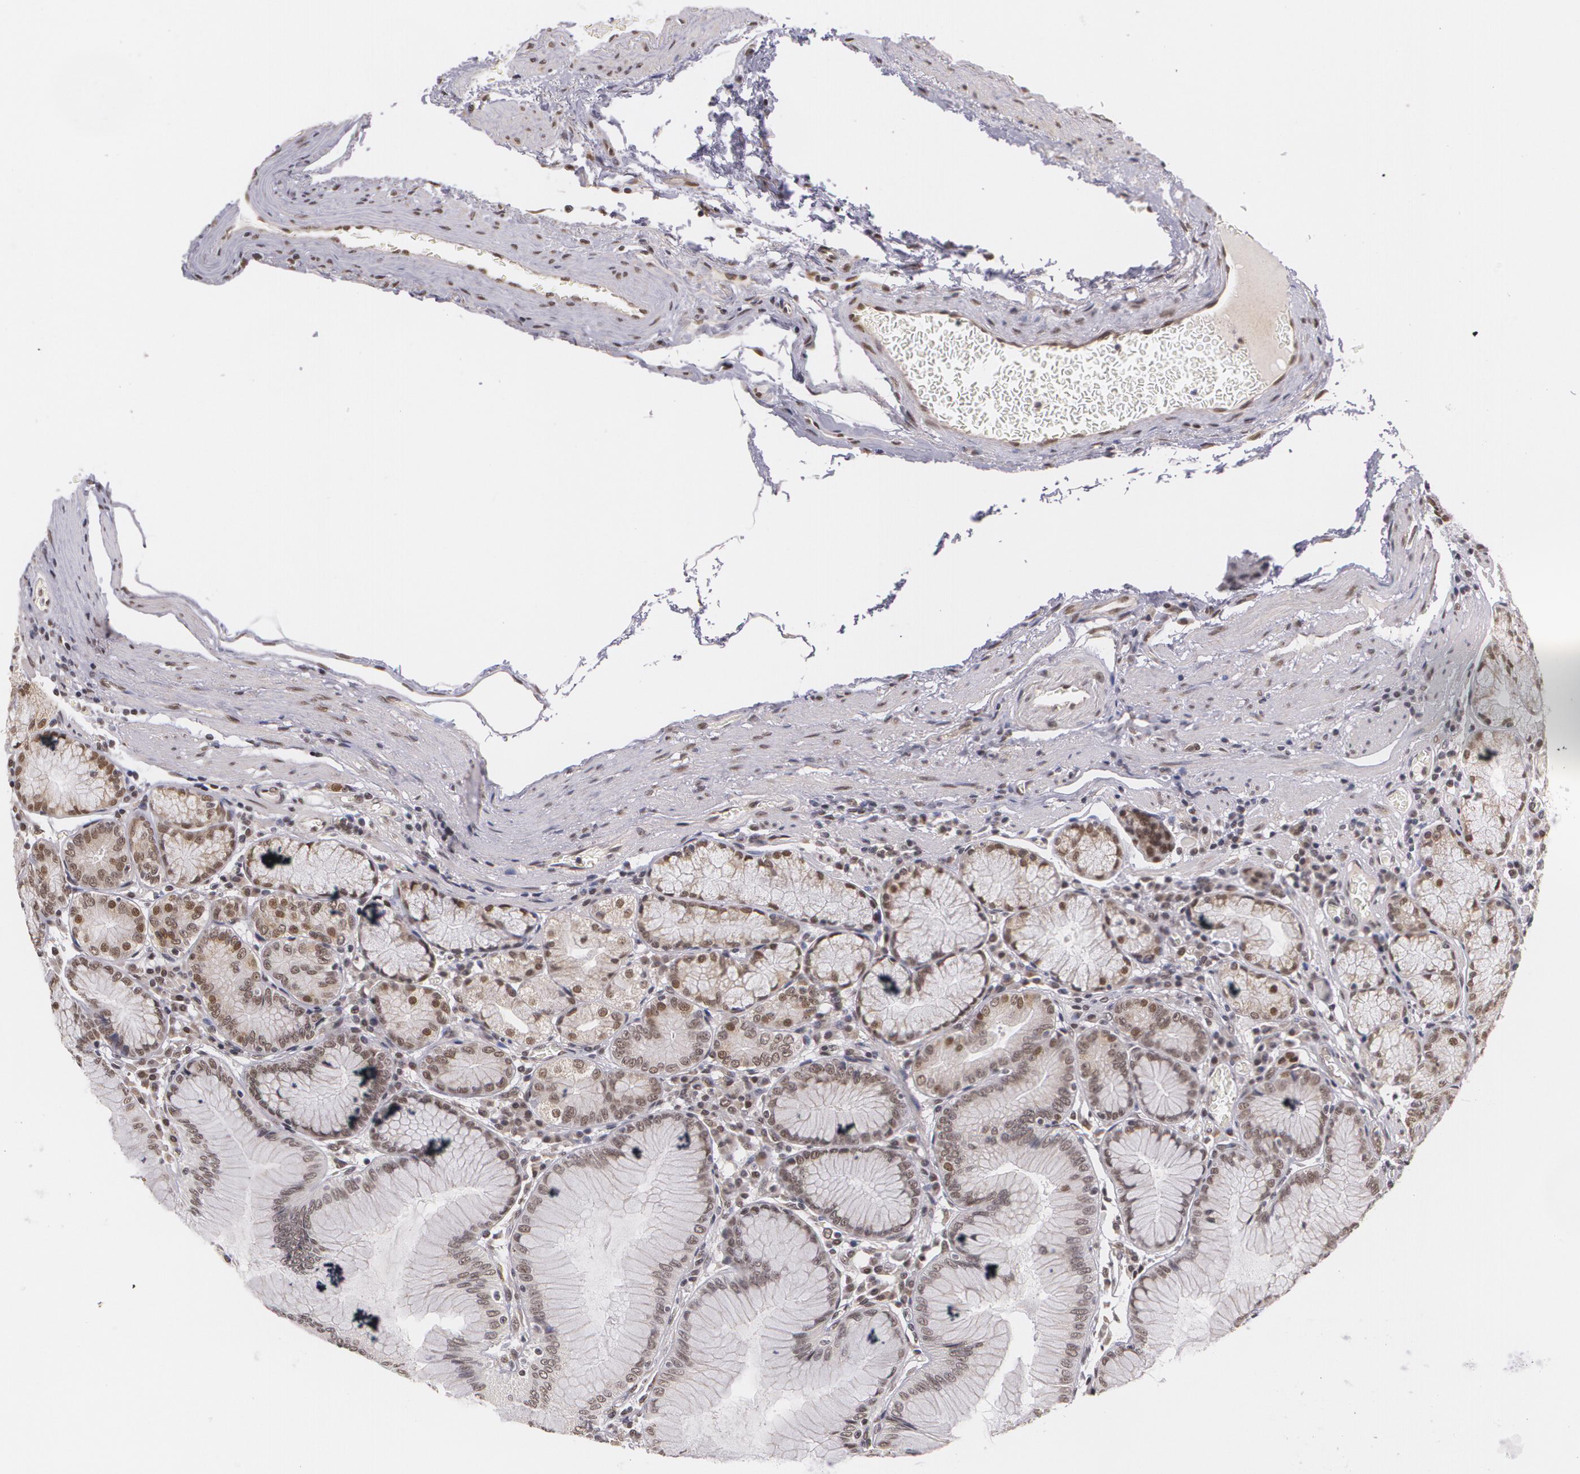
{"staining": {"intensity": "weak", "quantity": "25%-75%", "location": "nuclear"}, "tissue": "stomach", "cell_type": "Glandular cells", "image_type": "normal", "snomed": [{"axis": "morphology", "description": "Normal tissue, NOS"}, {"axis": "topography", "description": "Stomach, lower"}], "caption": "A brown stain highlights weak nuclear expression of a protein in glandular cells of normal human stomach.", "gene": "ALX1", "patient": {"sex": "female", "age": 93}}